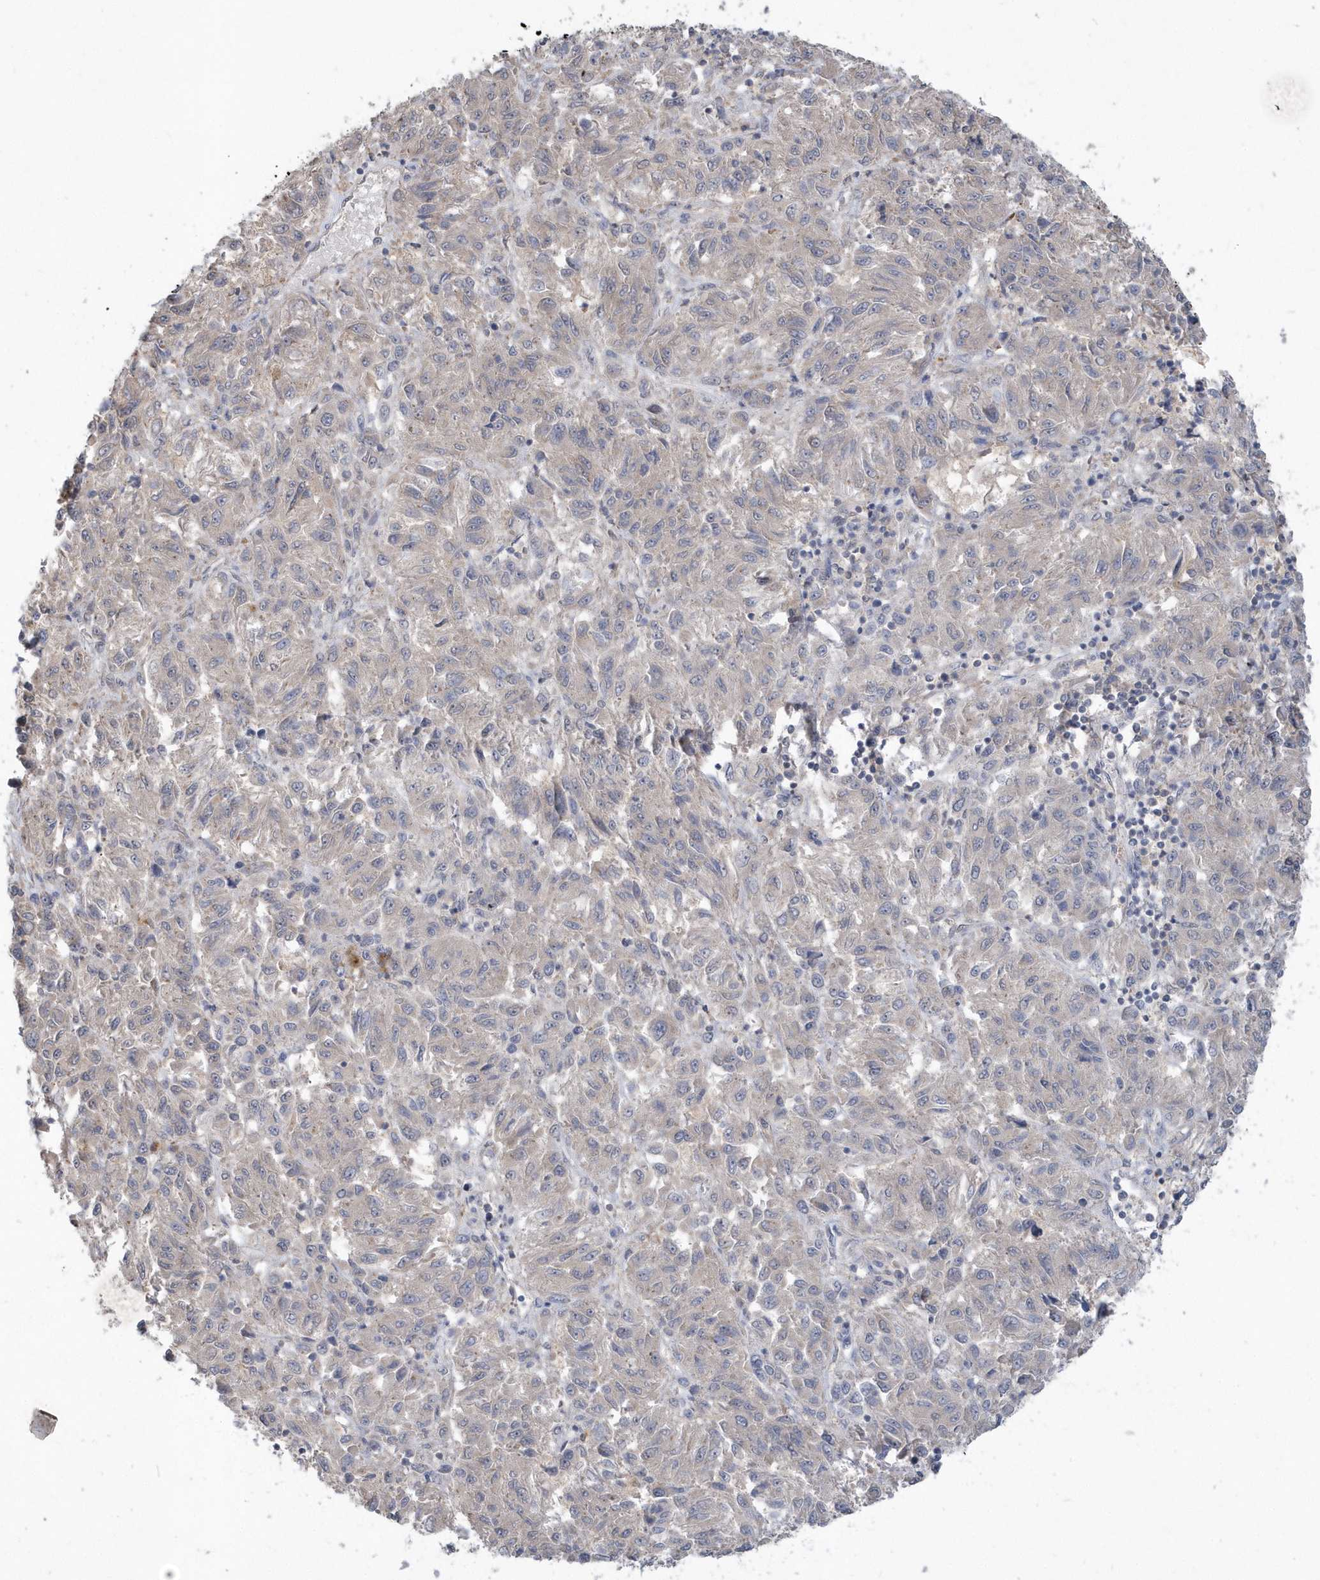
{"staining": {"intensity": "weak", "quantity": "<25%", "location": "cytoplasmic/membranous"}, "tissue": "melanoma", "cell_type": "Tumor cells", "image_type": "cancer", "snomed": [{"axis": "morphology", "description": "Malignant melanoma, Metastatic site"}, {"axis": "topography", "description": "Lung"}], "caption": "Immunohistochemistry micrograph of neoplastic tissue: human malignant melanoma (metastatic site) stained with DAB (3,3'-diaminobenzidine) displays no significant protein positivity in tumor cells.", "gene": "AKR7A2", "patient": {"sex": "male", "age": 64}}